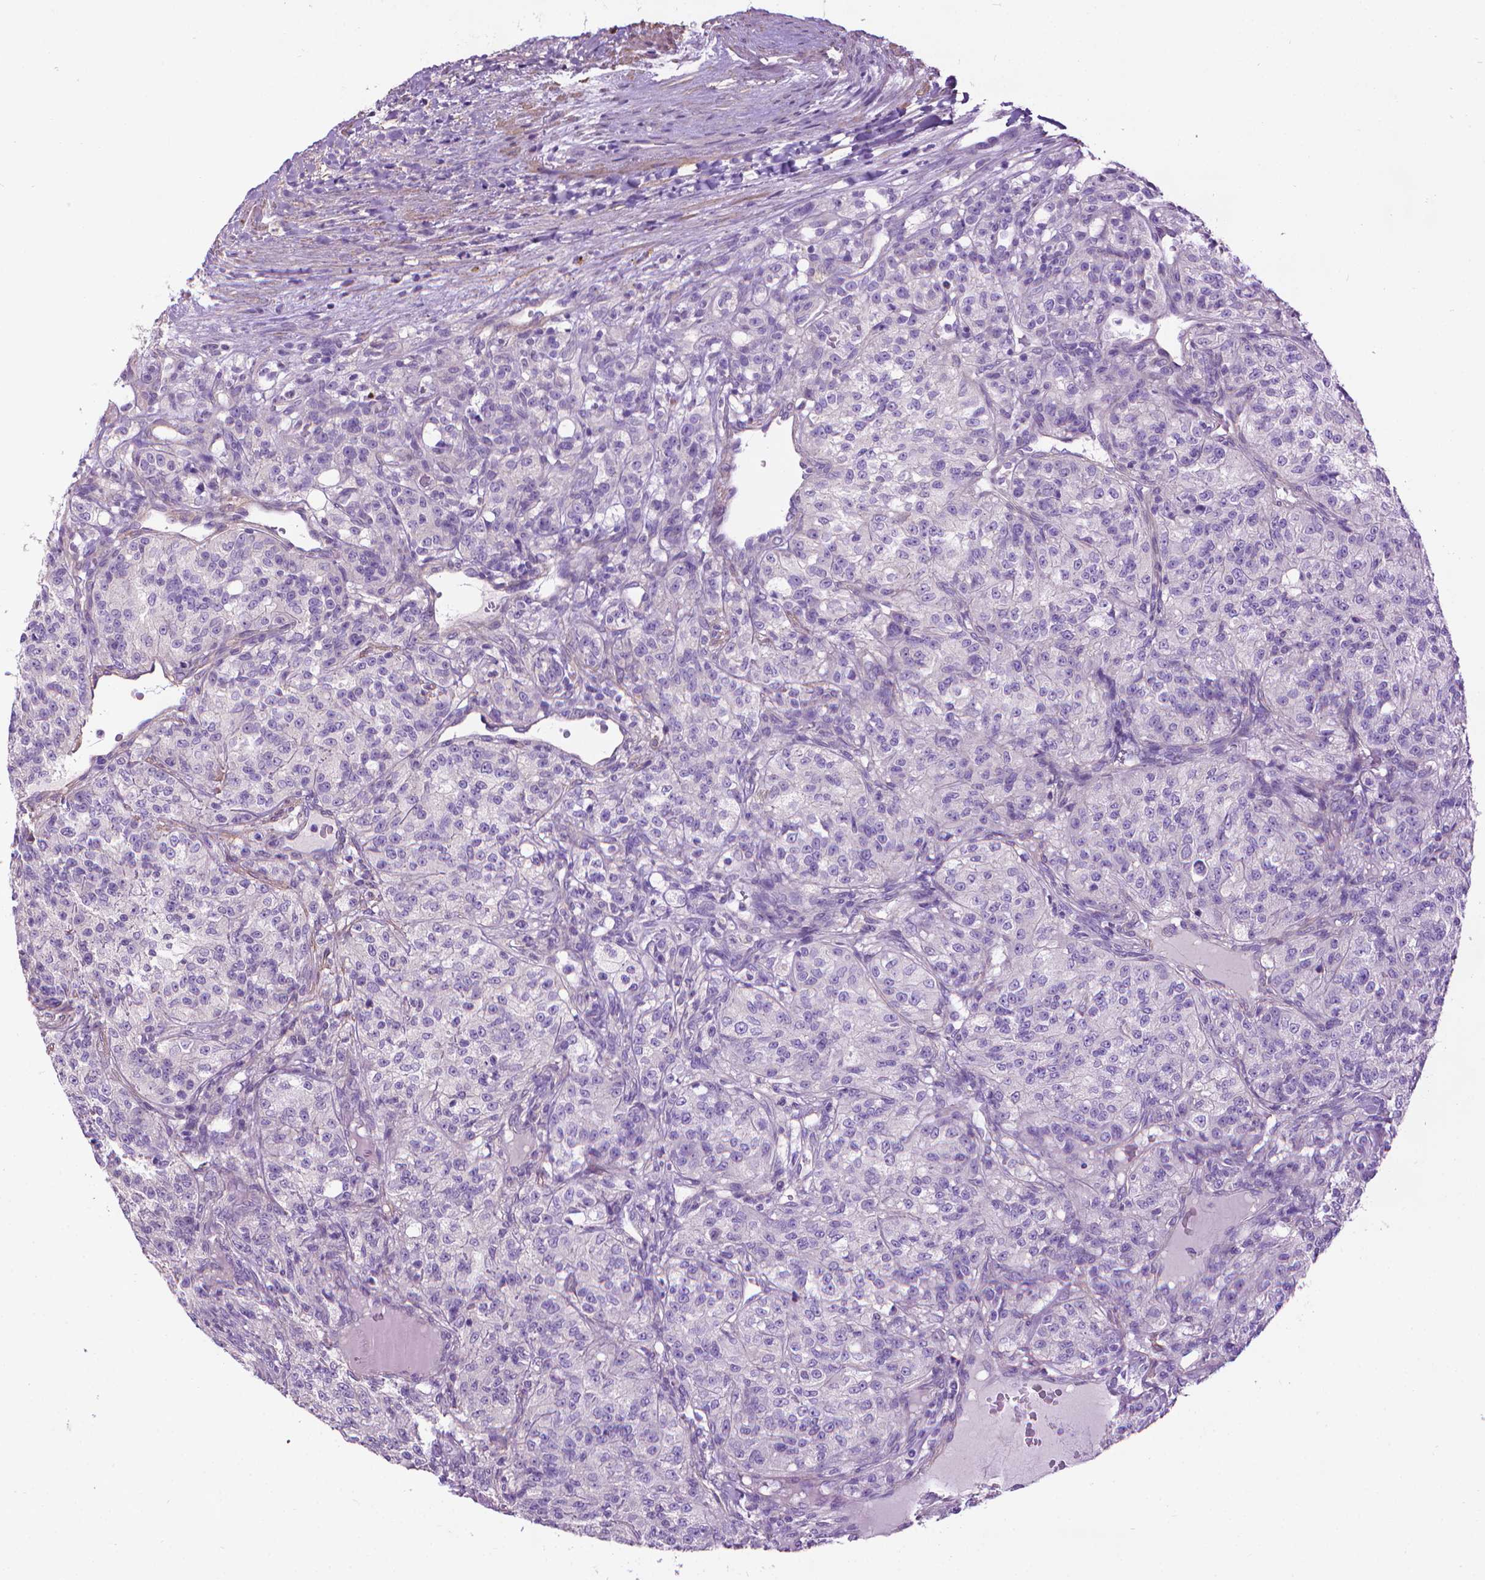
{"staining": {"intensity": "negative", "quantity": "none", "location": "none"}, "tissue": "renal cancer", "cell_type": "Tumor cells", "image_type": "cancer", "snomed": [{"axis": "morphology", "description": "Adenocarcinoma, NOS"}, {"axis": "topography", "description": "Kidney"}], "caption": "Tumor cells show no significant protein expression in renal cancer (adenocarcinoma).", "gene": "AQP10", "patient": {"sex": "female", "age": 63}}